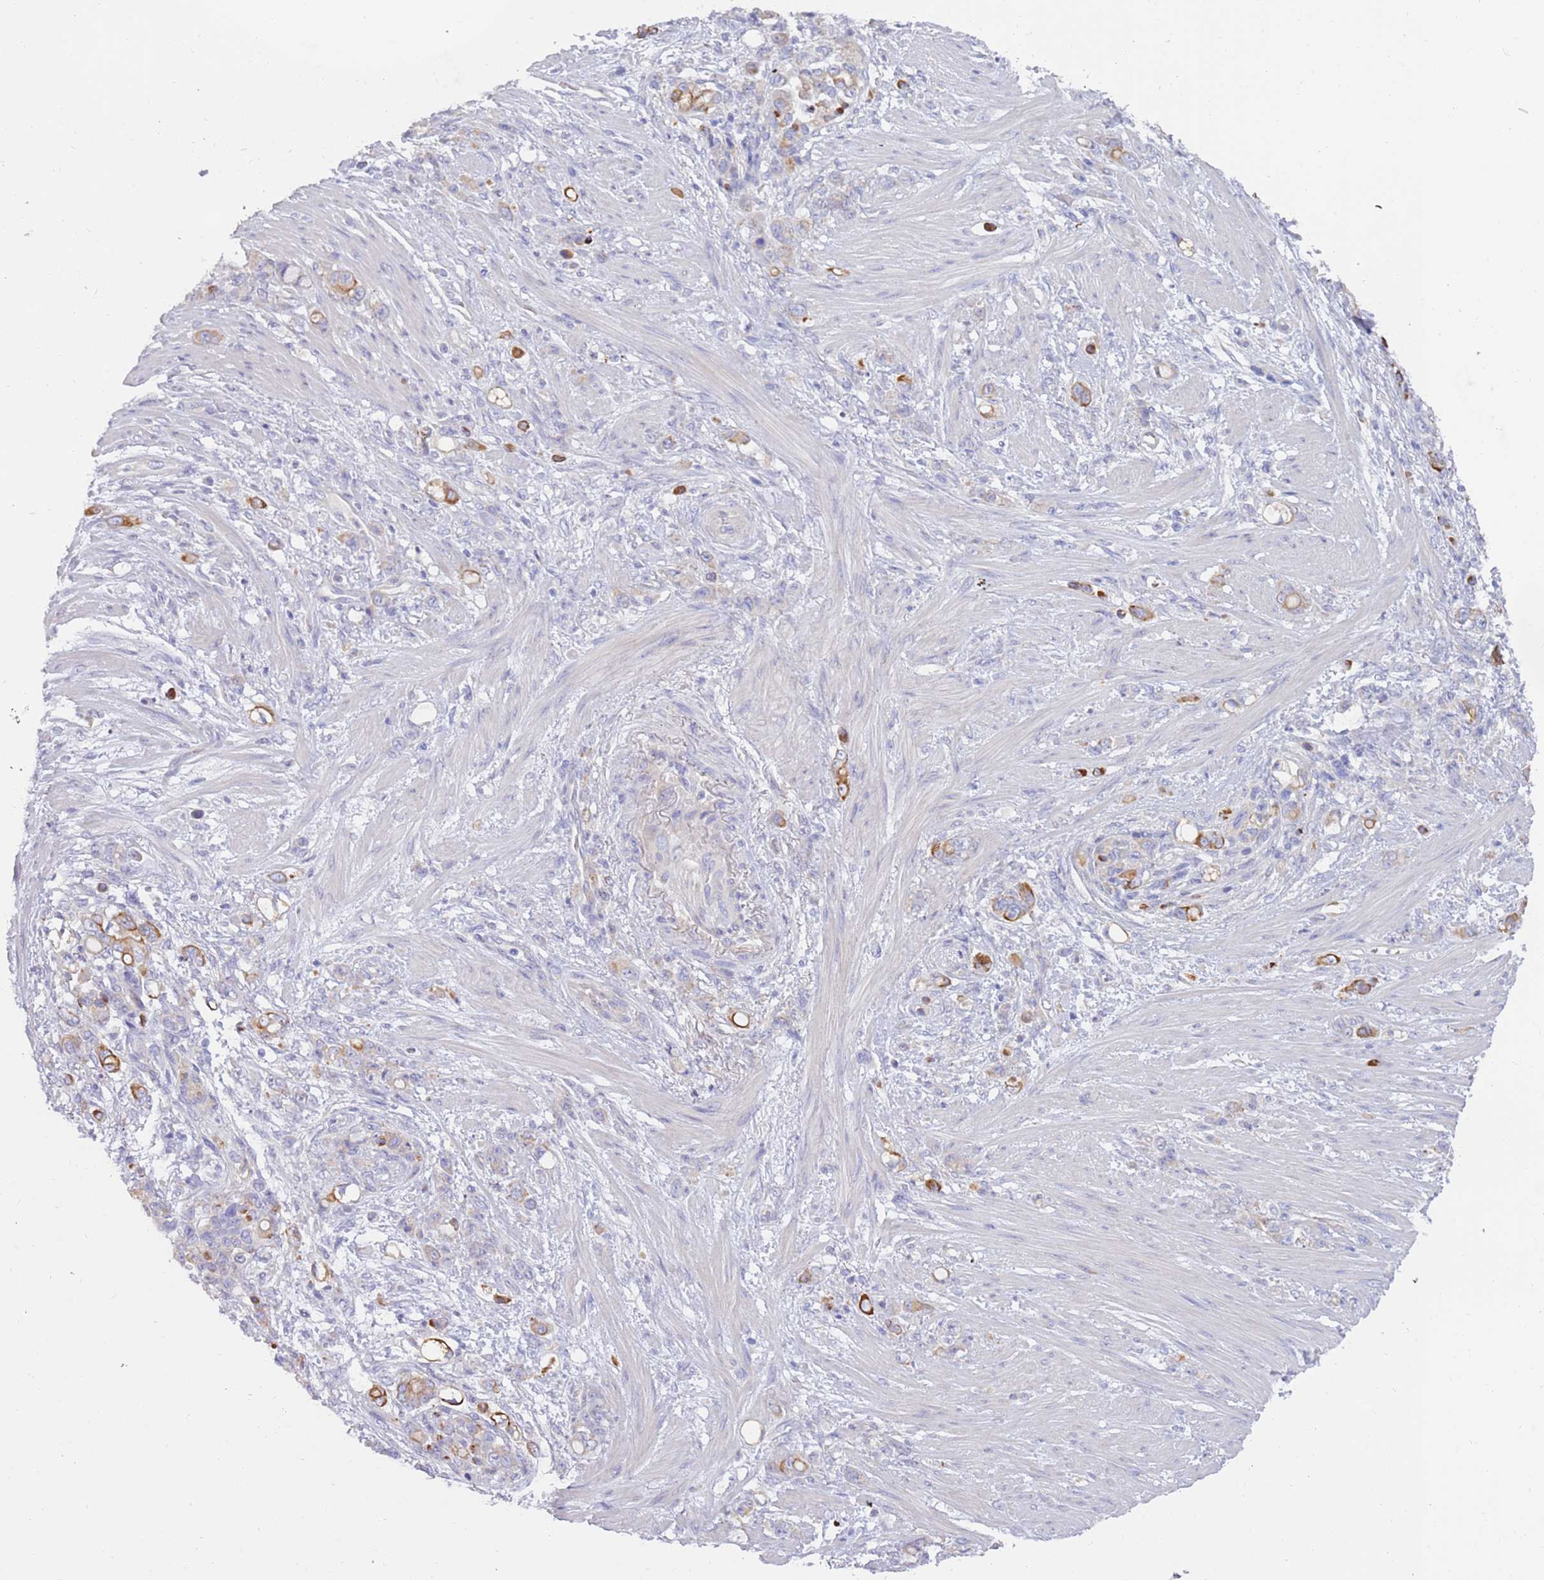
{"staining": {"intensity": "strong", "quantity": "25%-75%", "location": "cytoplasmic/membranous"}, "tissue": "stomach cancer", "cell_type": "Tumor cells", "image_type": "cancer", "snomed": [{"axis": "morphology", "description": "Normal tissue, NOS"}, {"axis": "morphology", "description": "Adenocarcinoma, NOS"}, {"axis": "topography", "description": "Stomach"}], "caption": "Tumor cells show high levels of strong cytoplasmic/membranous staining in about 25%-75% of cells in human stomach adenocarcinoma.", "gene": "CCDC149", "patient": {"sex": "female", "age": 79}}